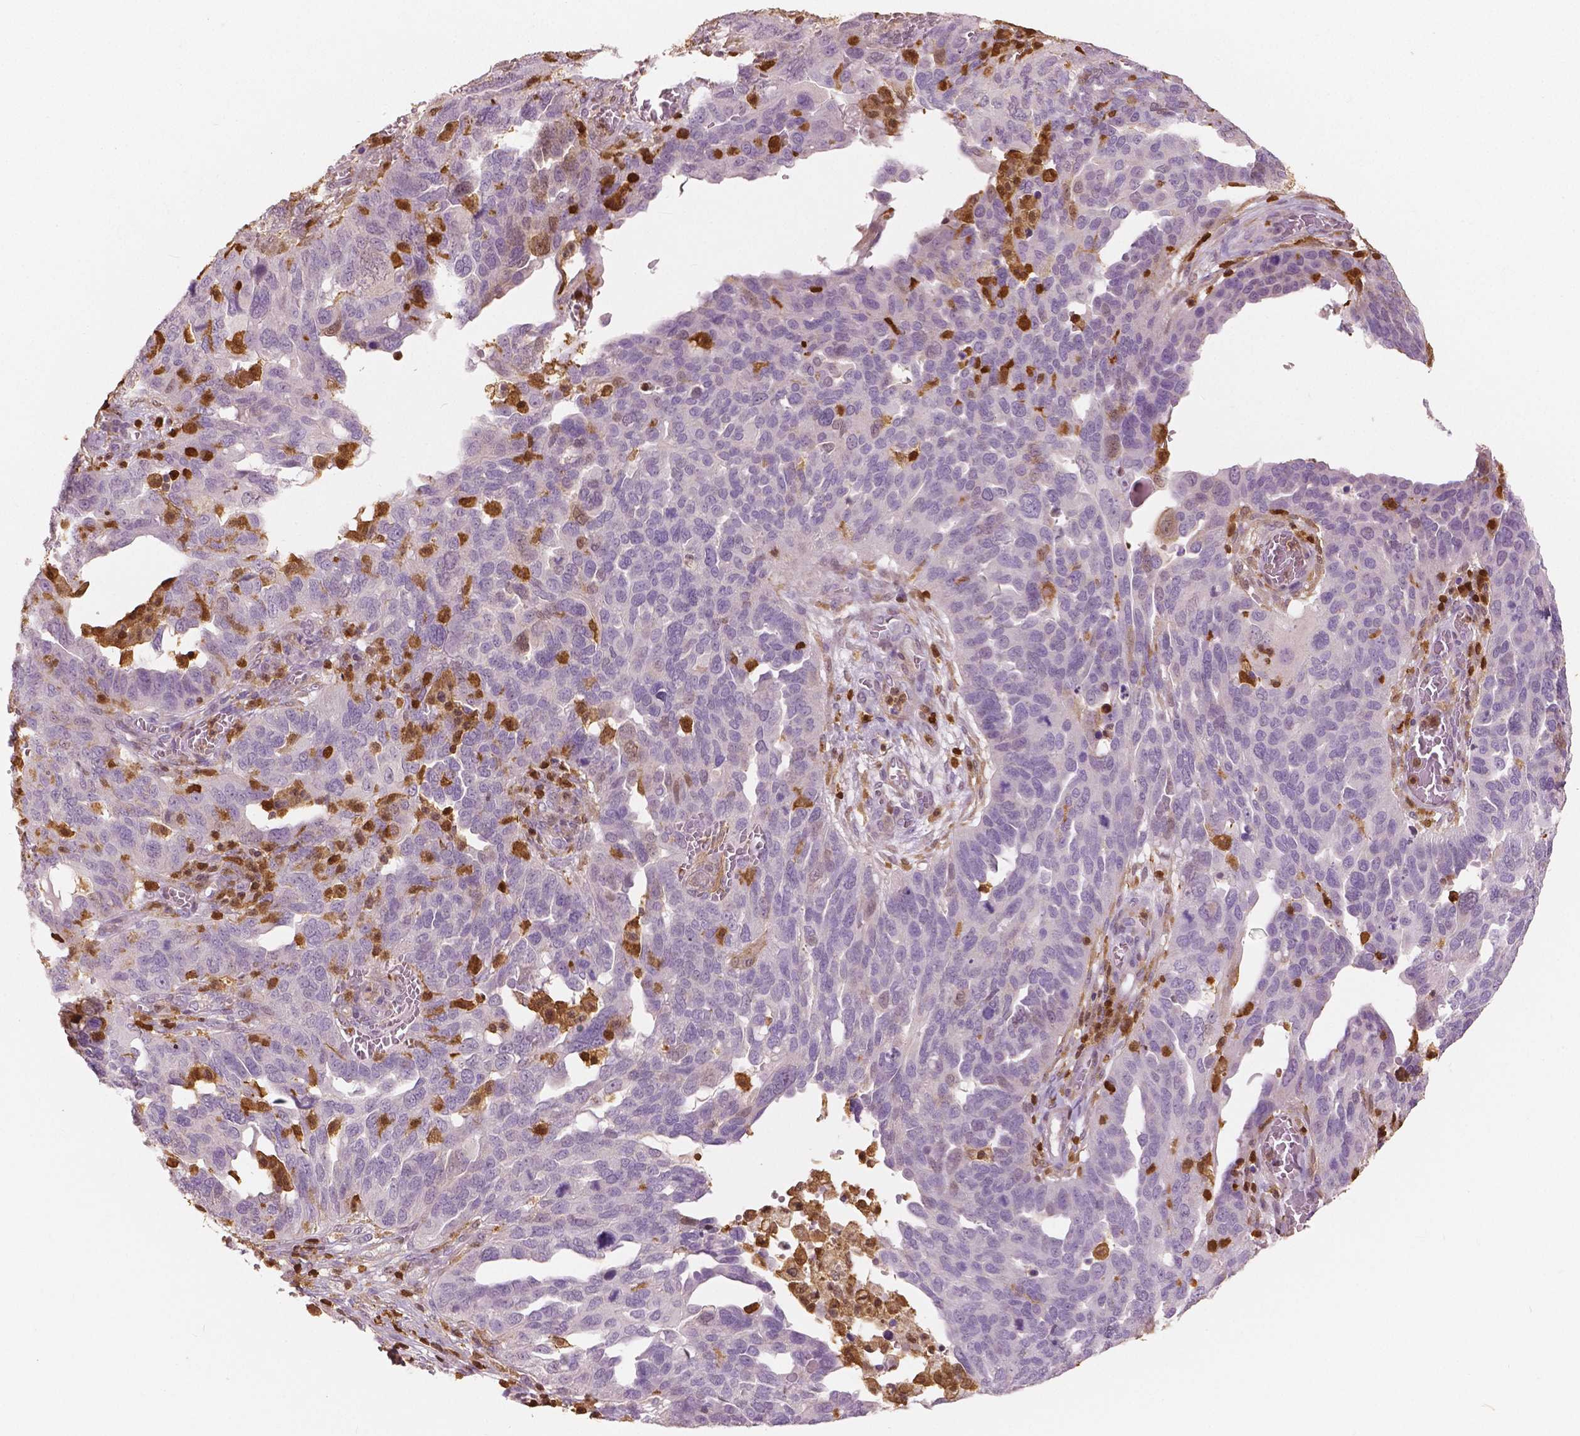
{"staining": {"intensity": "negative", "quantity": "none", "location": "none"}, "tissue": "ovarian cancer", "cell_type": "Tumor cells", "image_type": "cancer", "snomed": [{"axis": "morphology", "description": "Carcinoma, endometroid"}, {"axis": "topography", "description": "Soft tissue"}, {"axis": "topography", "description": "Ovary"}], "caption": "The histopathology image shows no staining of tumor cells in ovarian cancer. (IHC, brightfield microscopy, high magnification).", "gene": "S100A4", "patient": {"sex": "female", "age": 52}}